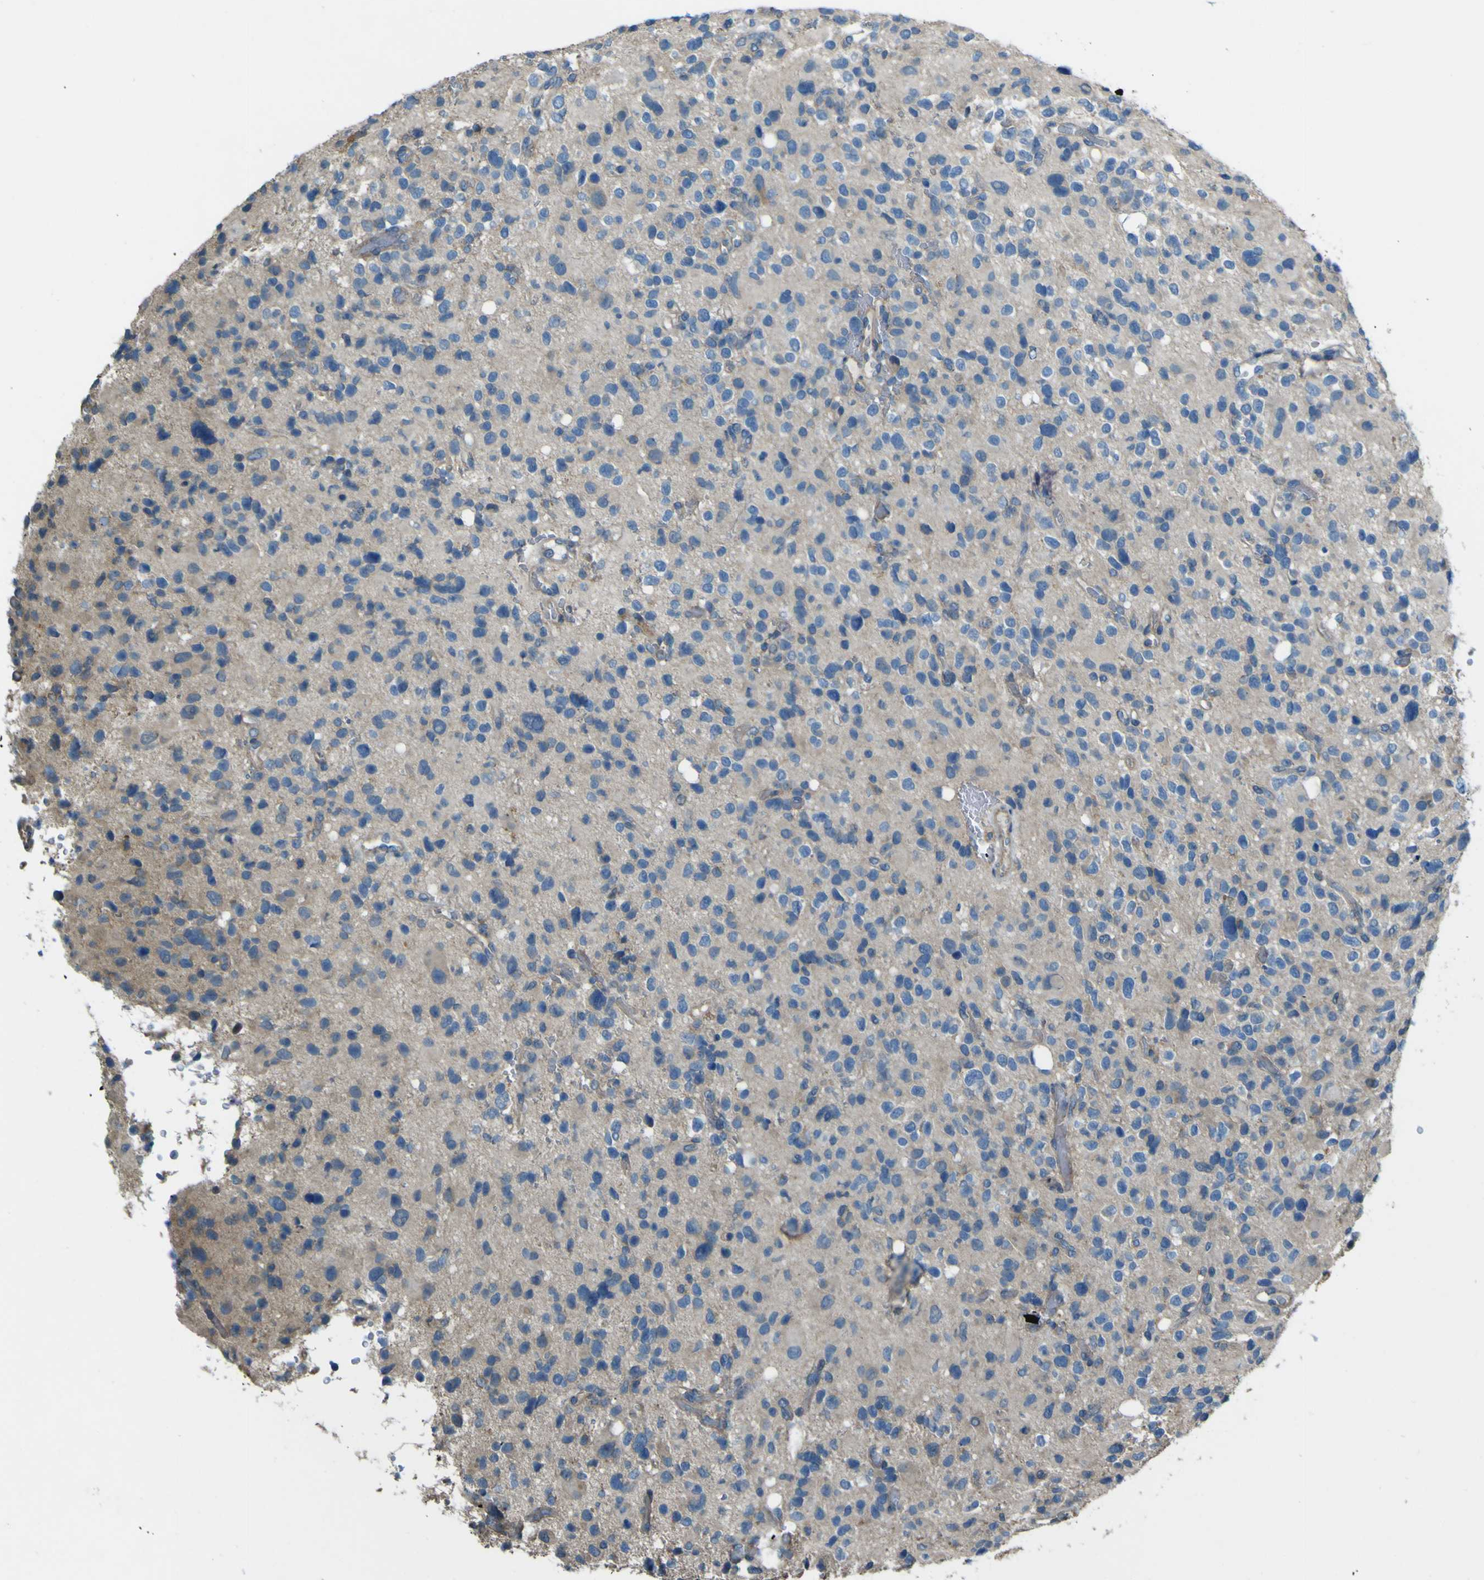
{"staining": {"intensity": "negative", "quantity": "none", "location": "none"}, "tissue": "glioma", "cell_type": "Tumor cells", "image_type": "cancer", "snomed": [{"axis": "morphology", "description": "Glioma, malignant, High grade"}, {"axis": "topography", "description": "Brain"}], "caption": "Immunohistochemistry (IHC) of human glioma exhibits no staining in tumor cells.", "gene": "NAALADL2", "patient": {"sex": "male", "age": 48}}